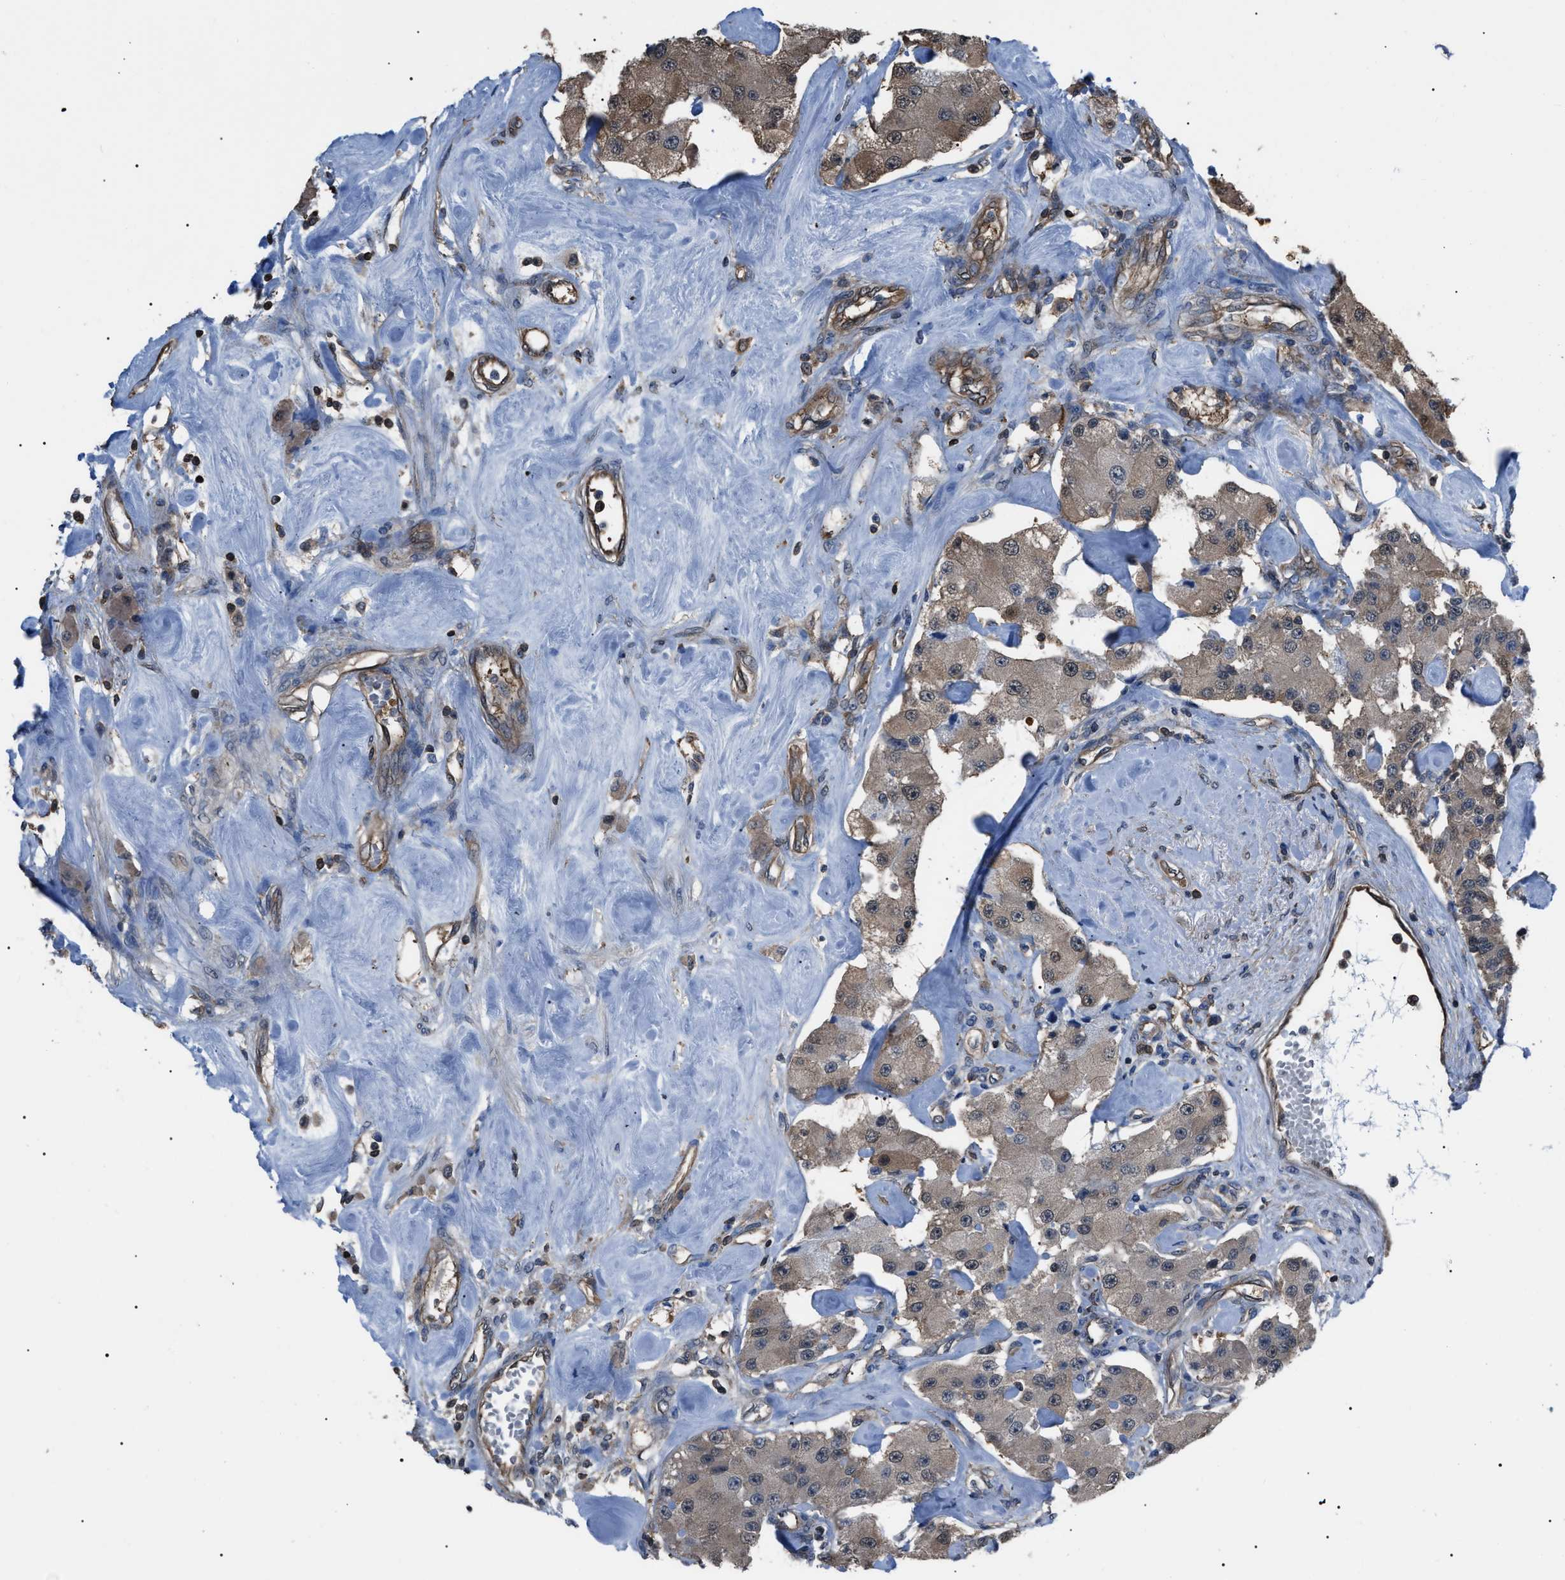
{"staining": {"intensity": "weak", "quantity": "<25%", "location": "cytoplasmic/membranous"}, "tissue": "carcinoid", "cell_type": "Tumor cells", "image_type": "cancer", "snomed": [{"axis": "morphology", "description": "Carcinoid, malignant, NOS"}, {"axis": "topography", "description": "Pancreas"}], "caption": "An image of human malignant carcinoid is negative for staining in tumor cells. The staining is performed using DAB (3,3'-diaminobenzidine) brown chromogen with nuclei counter-stained in using hematoxylin.", "gene": "PDCD5", "patient": {"sex": "male", "age": 41}}